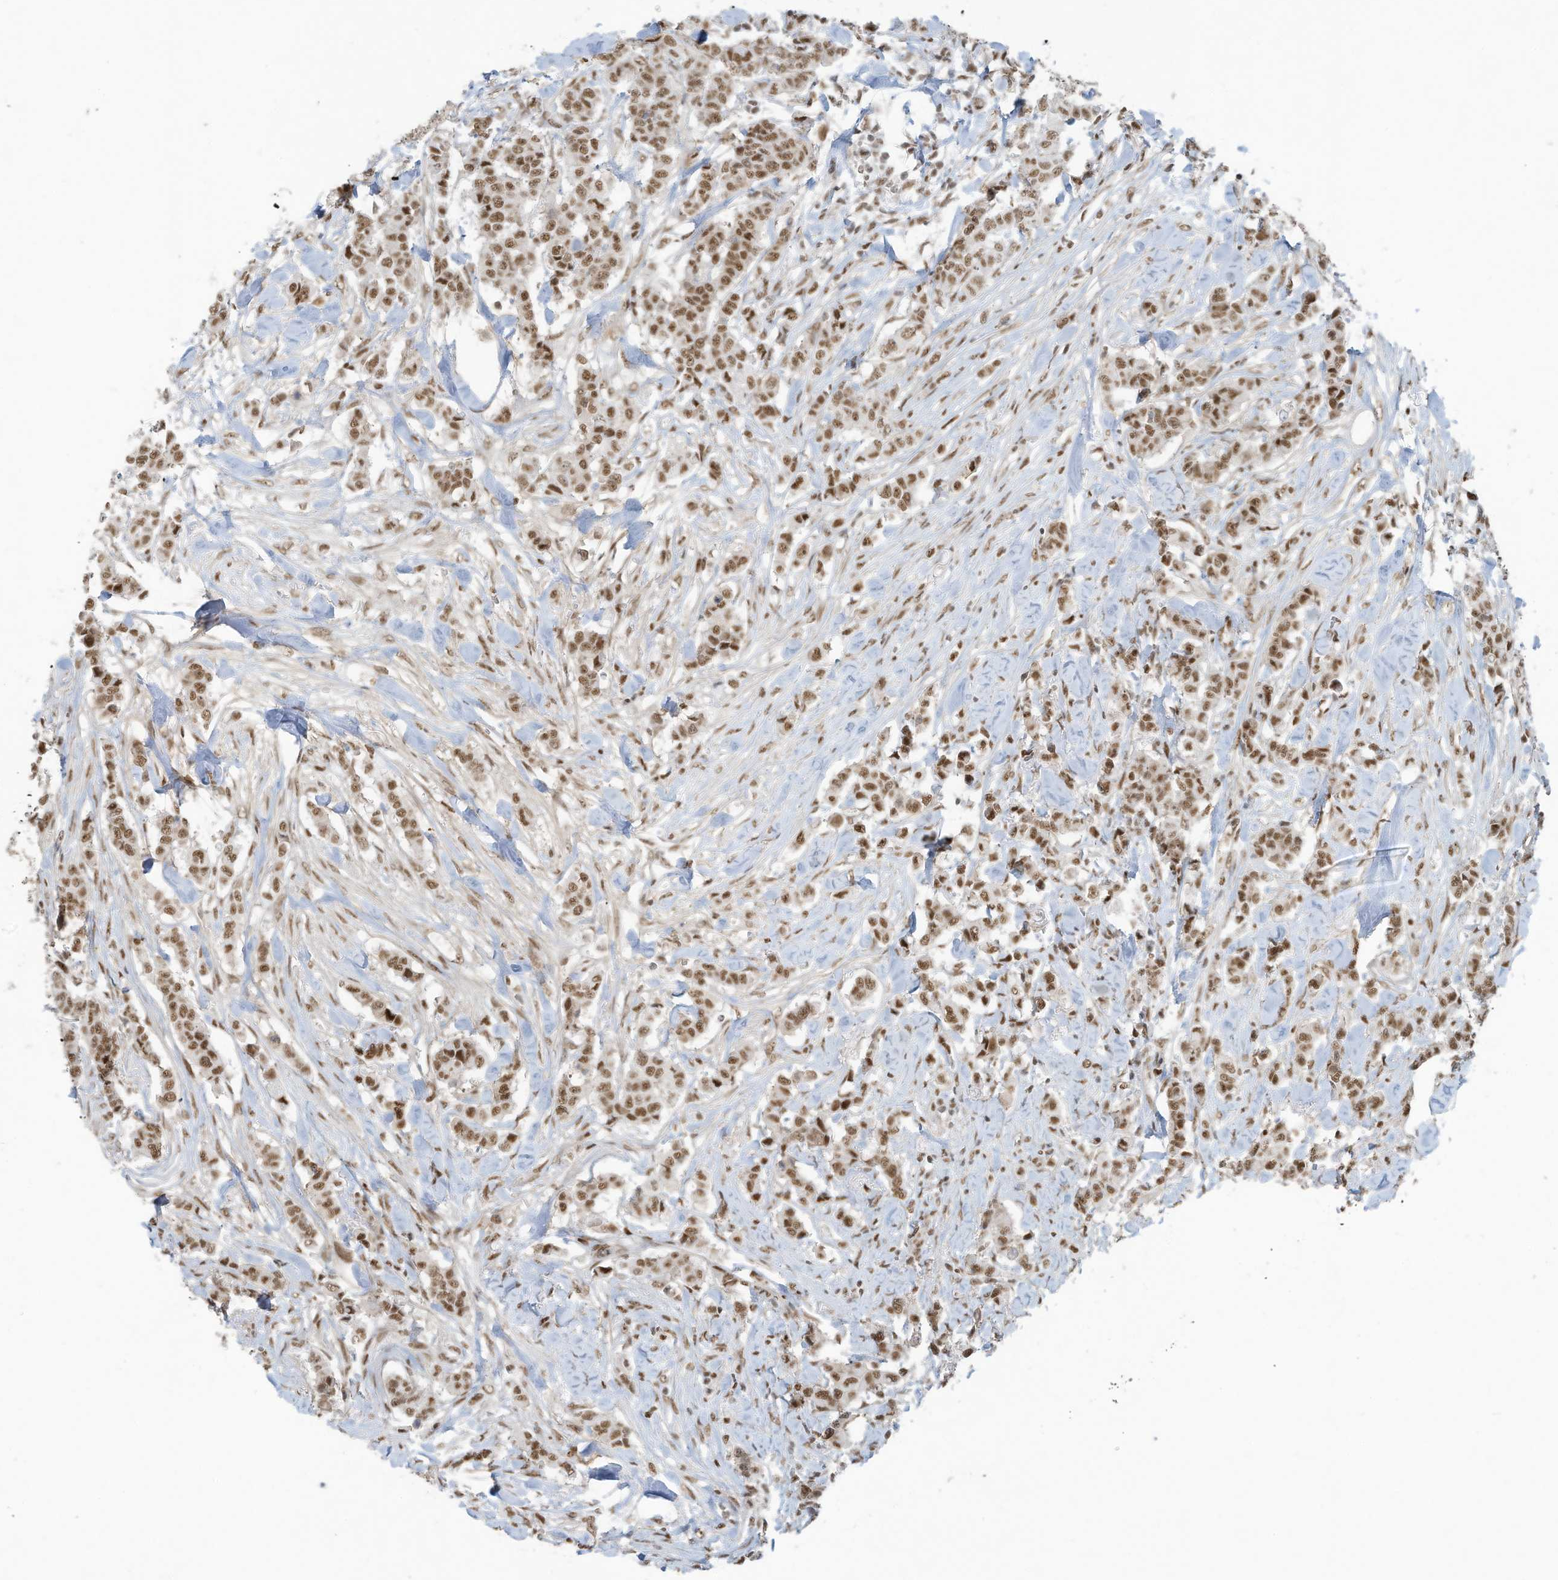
{"staining": {"intensity": "moderate", "quantity": ">75%", "location": "nuclear"}, "tissue": "breast cancer", "cell_type": "Tumor cells", "image_type": "cancer", "snomed": [{"axis": "morphology", "description": "Duct carcinoma"}, {"axis": "topography", "description": "Breast"}], "caption": "Immunohistochemistry staining of breast invasive ductal carcinoma, which displays medium levels of moderate nuclear expression in approximately >75% of tumor cells indicating moderate nuclear protein expression. The staining was performed using DAB (brown) for protein detection and nuclei were counterstained in hematoxylin (blue).", "gene": "DBR1", "patient": {"sex": "female", "age": 40}}